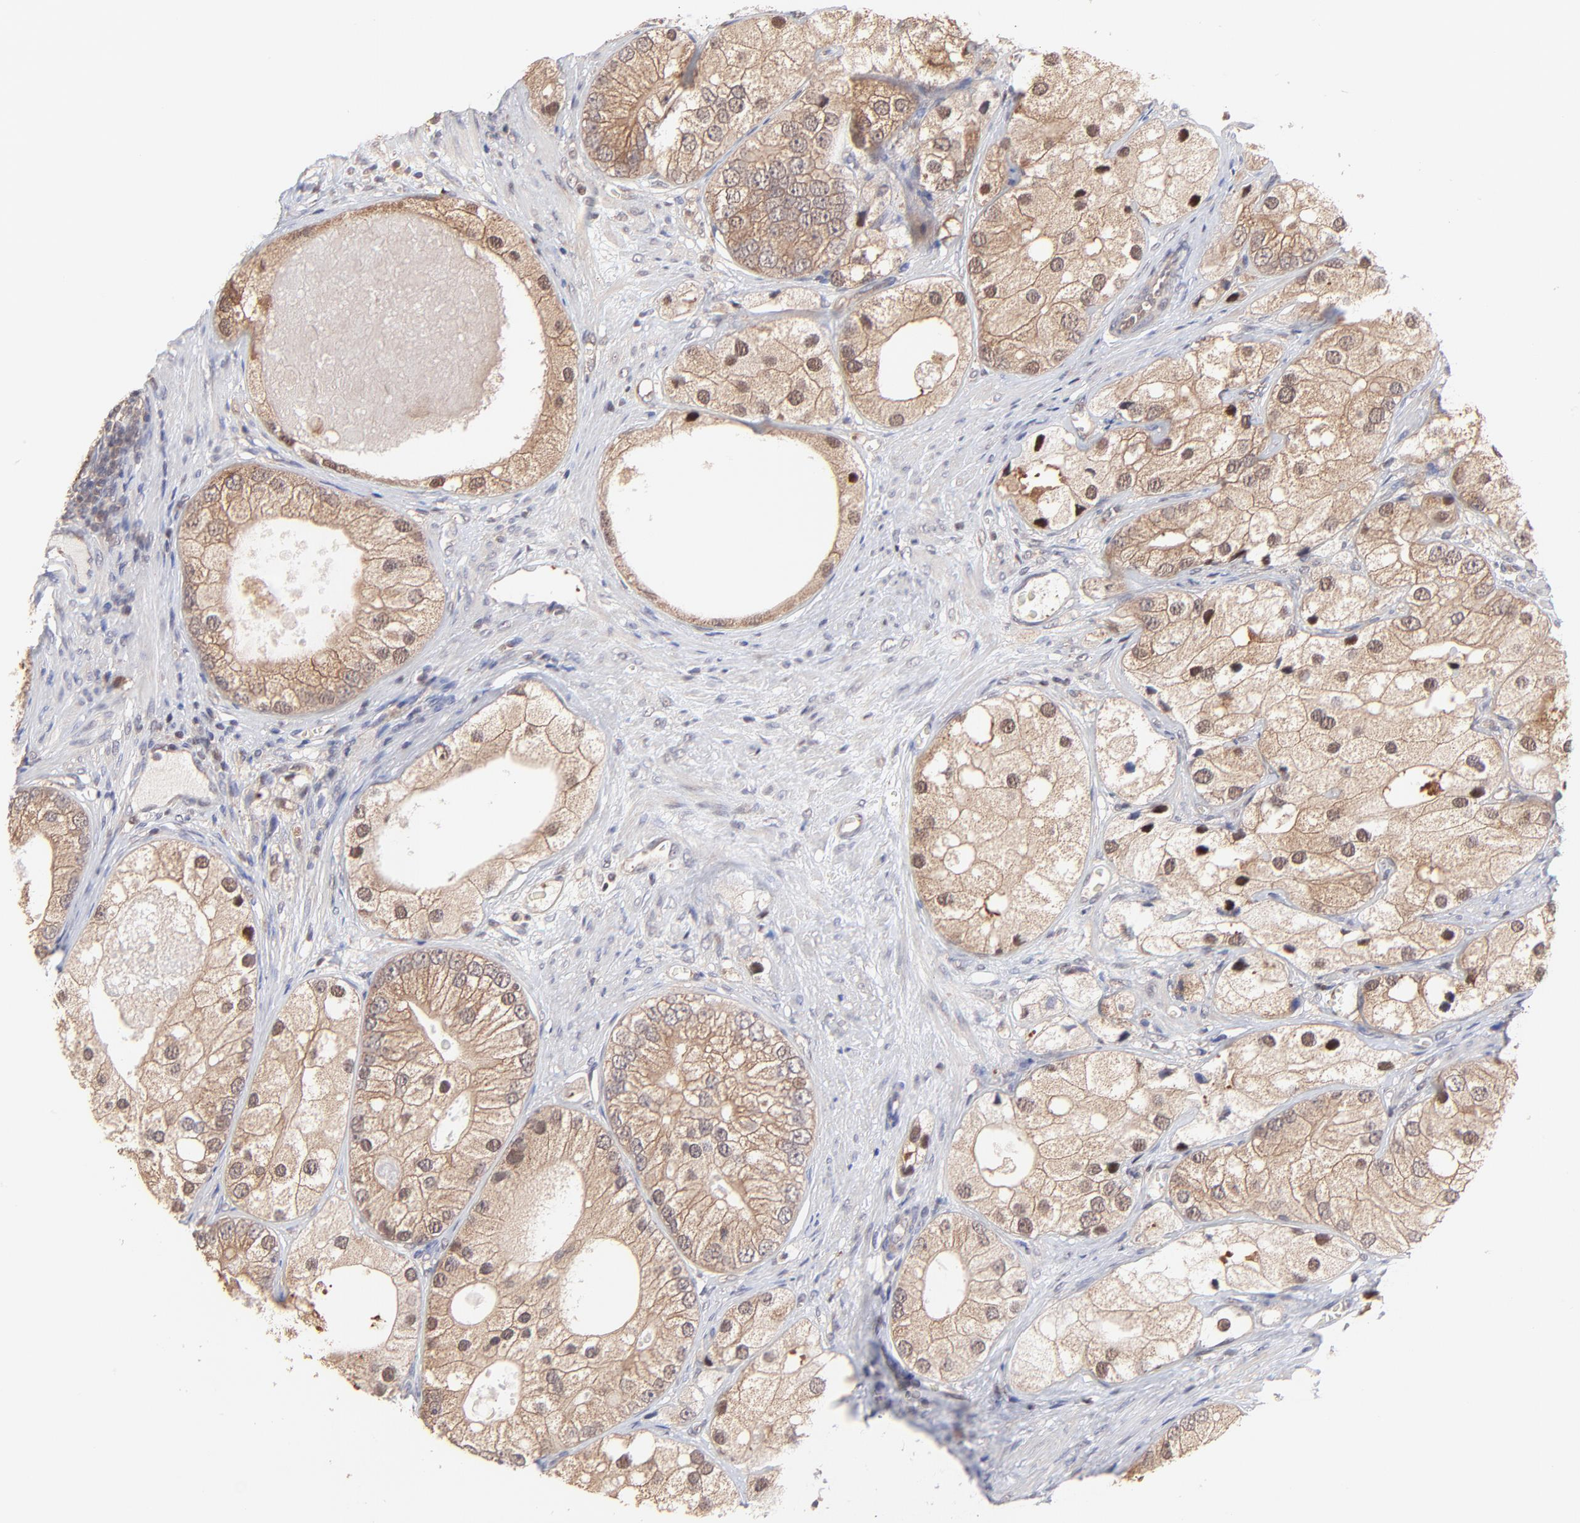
{"staining": {"intensity": "moderate", "quantity": ">75%", "location": "cytoplasmic/membranous"}, "tissue": "prostate cancer", "cell_type": "Tumor cells", "image_type": "cancer", "snomed": [{"axis": "morphology", "description": "Adenocarcinoma, Low grade"}, {"axis": "topography", "description": "Prostate"}], "caption": "Prostate cancer stained with a protein marker exhibits moderate staining in tumor cells.", "gene": "PSMA6", "patient": {"sex": "male", "age": 69}}